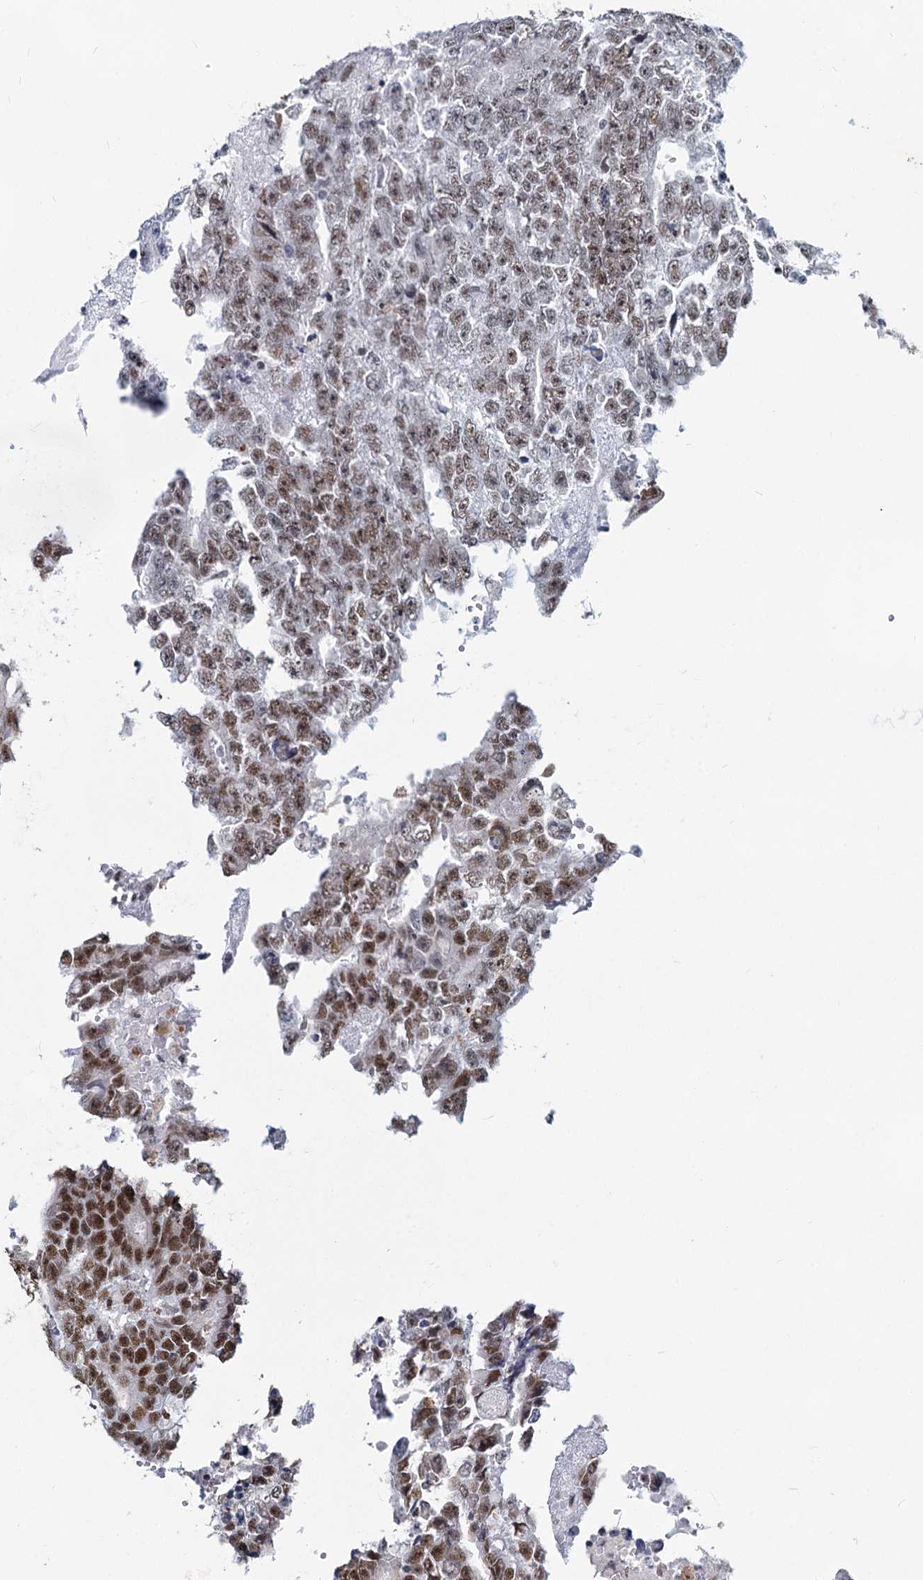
{"staining": {"intensity": "moderate", "quantity": "25%-75%", "location": "nuclear"}, "tissue": "testis cancer", "cell_type": "Tumor cells", "image_type": "cancer", "snomed": [{"axis": "morphology", "description": "Carcinoma, Embryonal, NOS"}, {"axis": "topography", "description": "Testis"}], "caption": "An image of human embryonal carcinoma (testis) stained for a protein displays moderate nuclear brown staining in tumor cells.", "gene": "METTL14", "patient": {"sex": "male", "age": 25}}